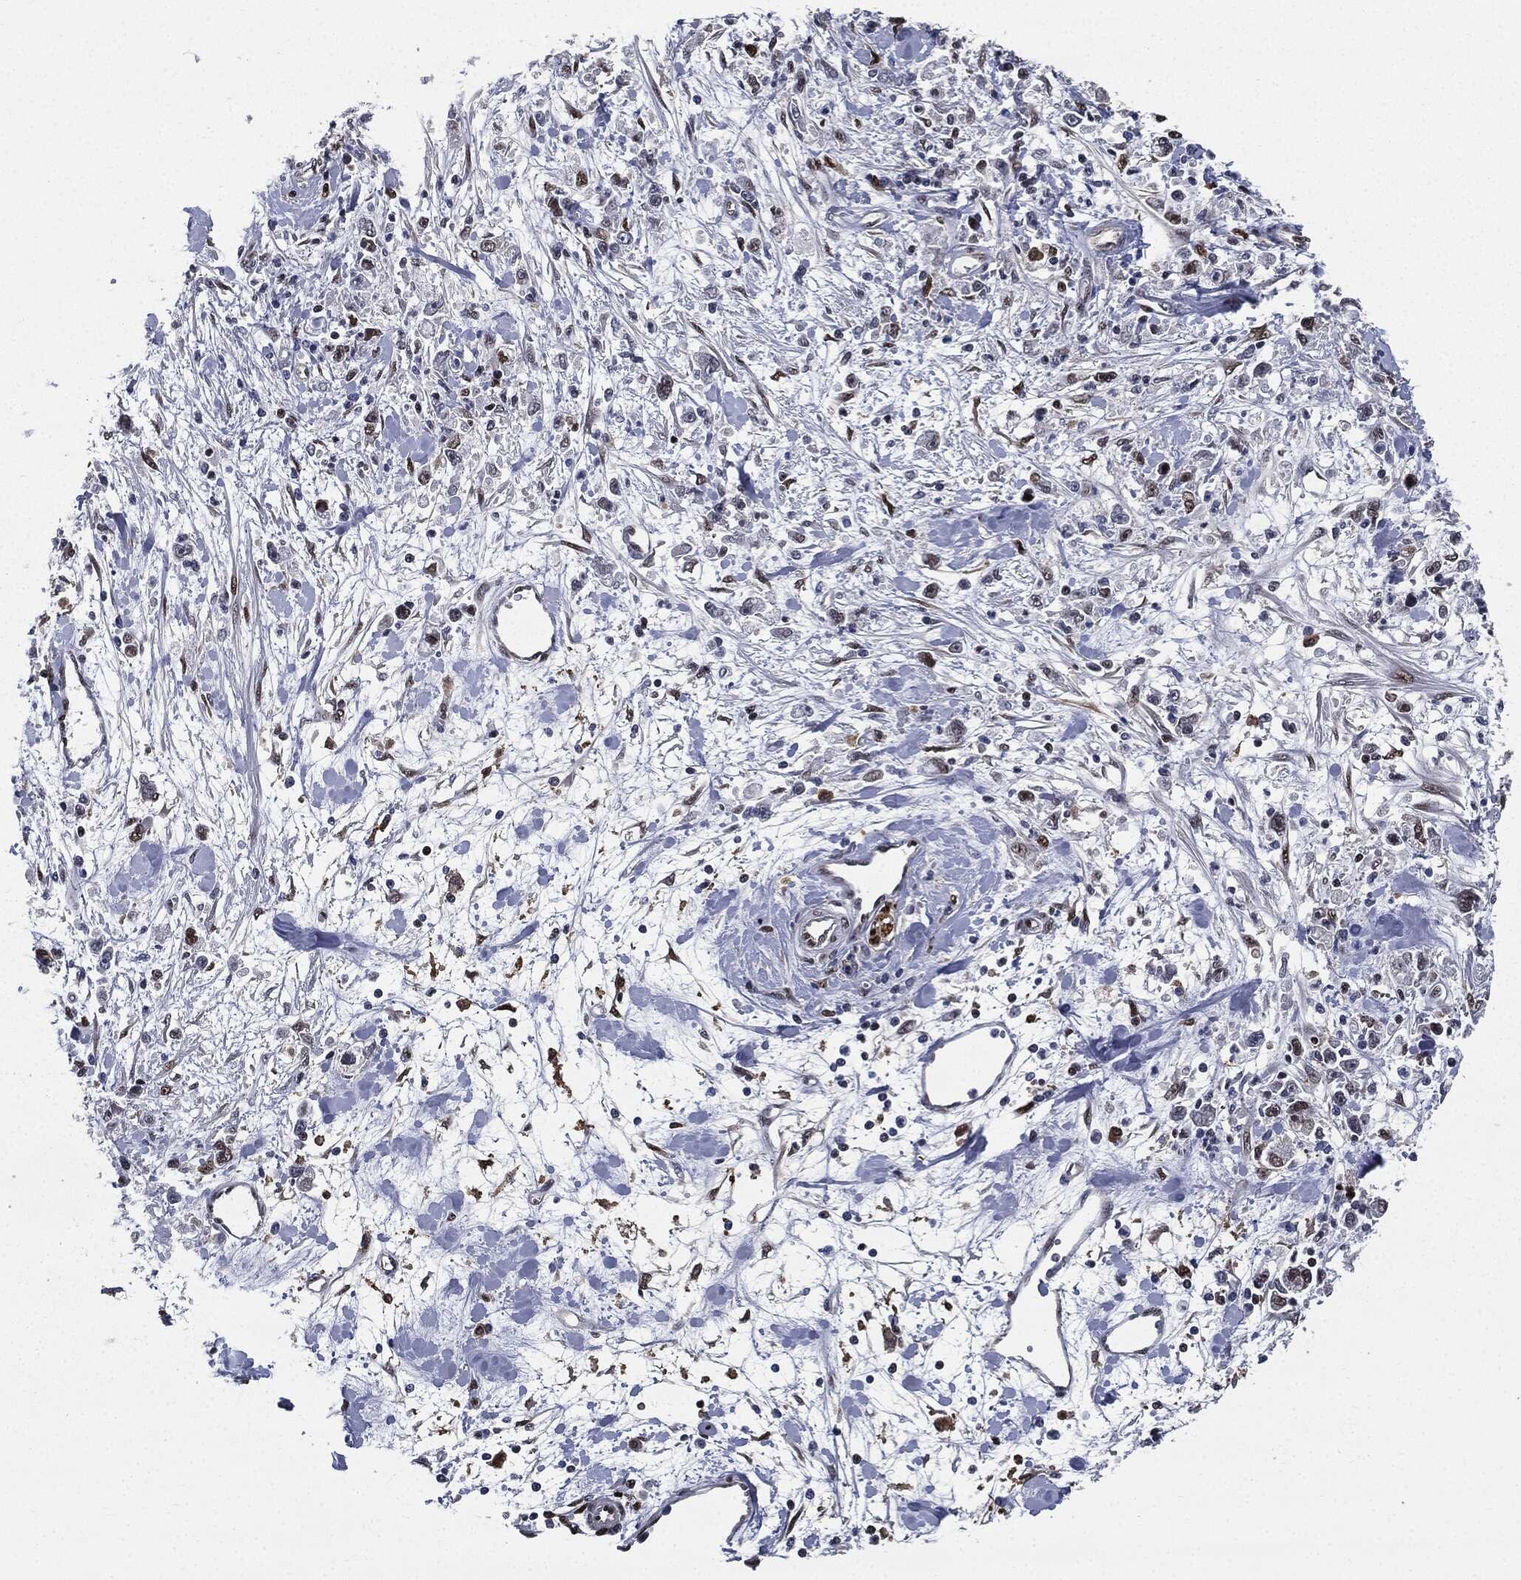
{"staining": {"intensity": "moderate", "quantity": "25%-75%", "location": "nuclear"}, "tissue": "stomach cancer", "cell_type": "Tumor cells", "image_type": "cancer", "snomed": [{"axis": "morphology", "description": "Adenocarcinoma, NOS"}, {"axis": "topography", "description": "Stomach"}], "caption": "Protein expression analysis of stomach adenocarcinoma shows moderate nuclear staining in about 25%-75% of tumor cells.", "gene": "JUN", "patient": {"sex": "female", "age": 59}}